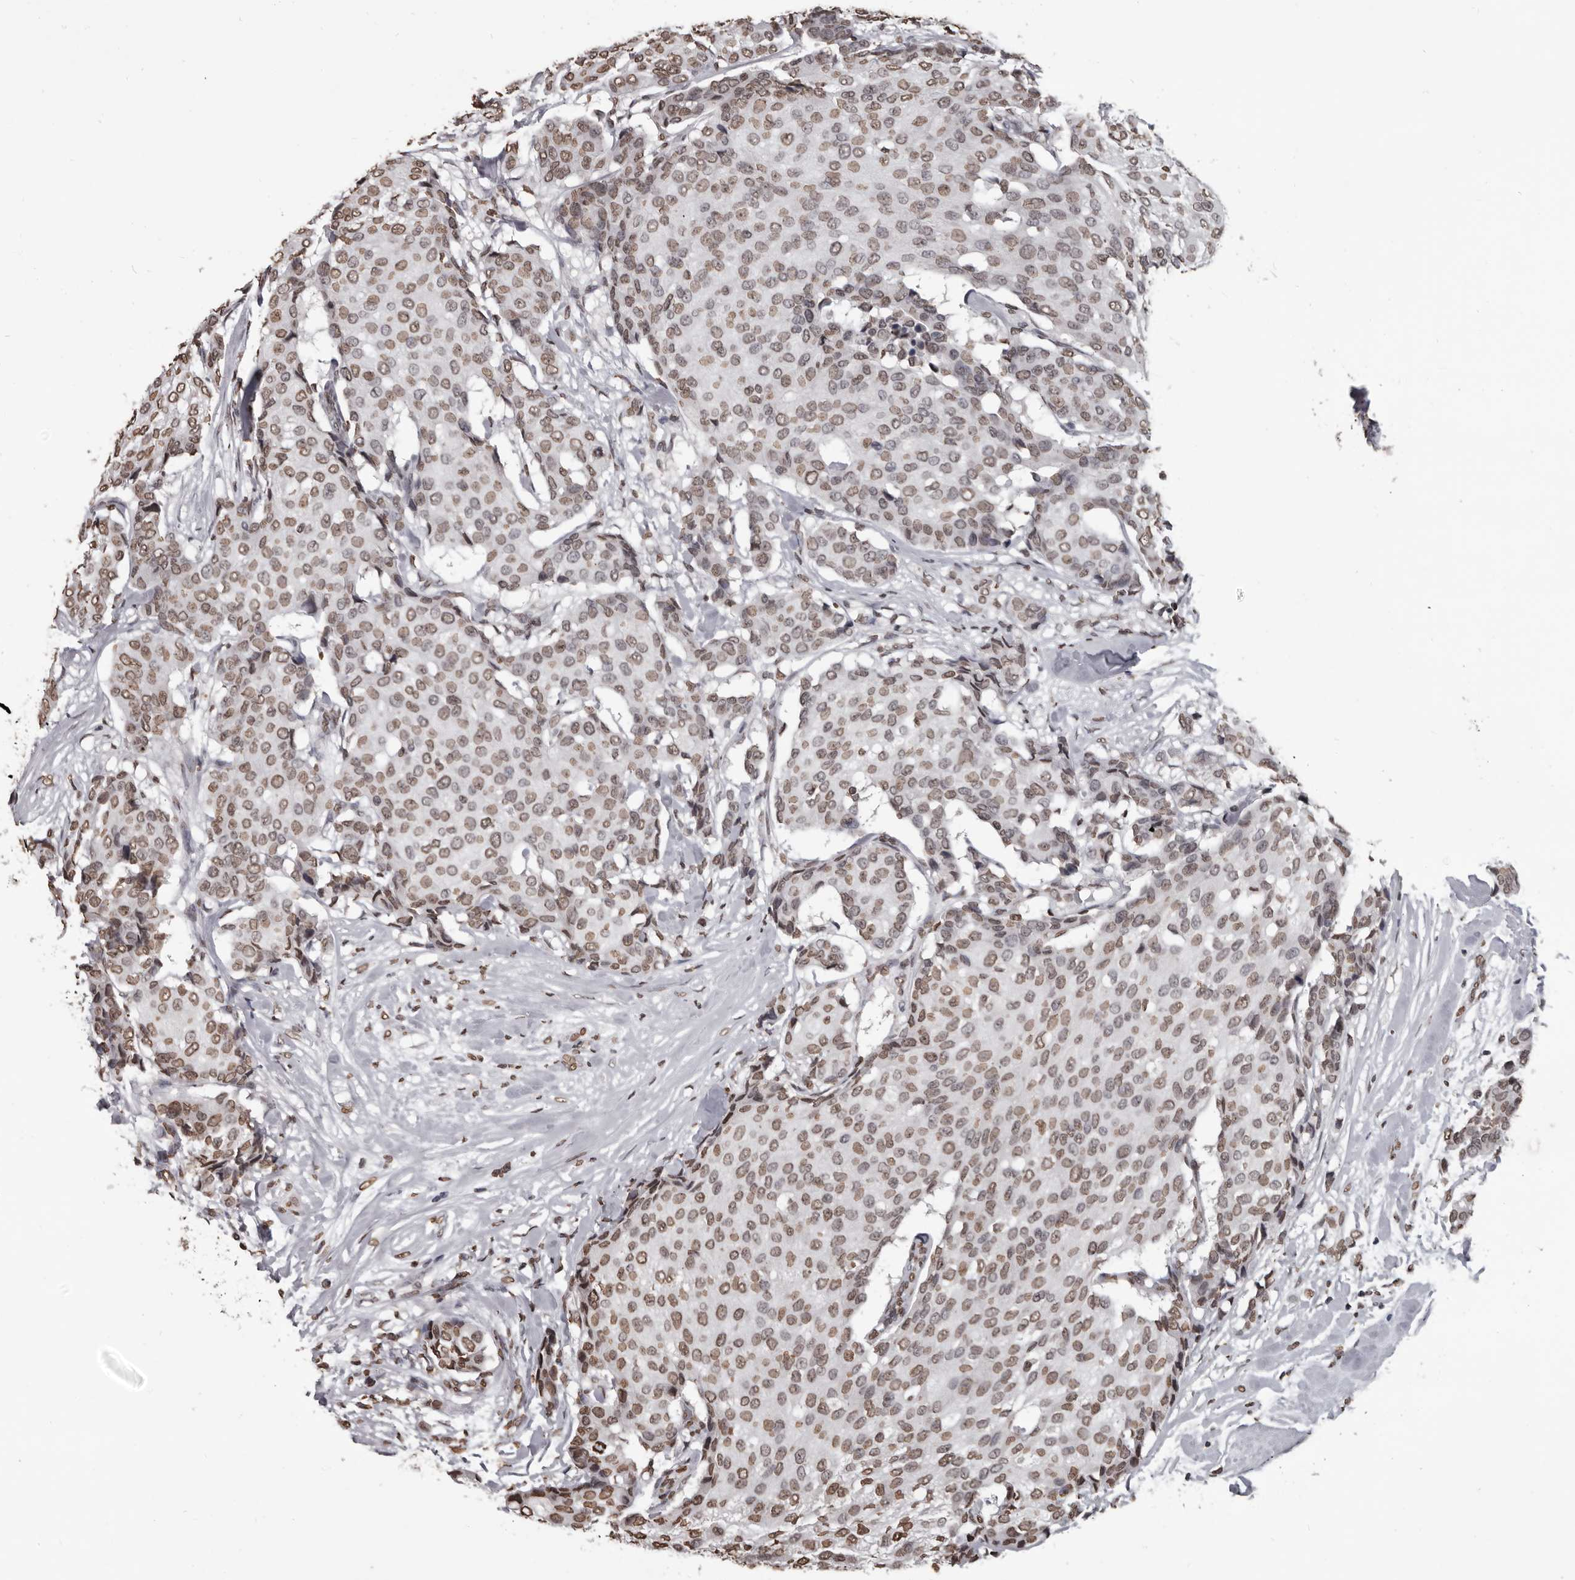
{"staining": {"intensity": "moderate", "quantity": ">75%", "location": "nuclear"}, "tissue": "breast cancer", "cell_type": "Tumor cells", "image_type": "cancer", "snomed": [{"axis": "morphology", "description": "Duct carcinoma"}, {"axis": "topography", "description": "Breast"}], "caption": "Protein staining of breast invasive ductal carcinoma tissue demonstrates moderate nuclear expression in approximately >75% of tumor cells. The staining was performed using DAB, with brown indicating positive protein expression. Nuclei are stained blue with hematoxylin.", "gene": "AHR", "patient": {"sex": "female", "age": 75}}